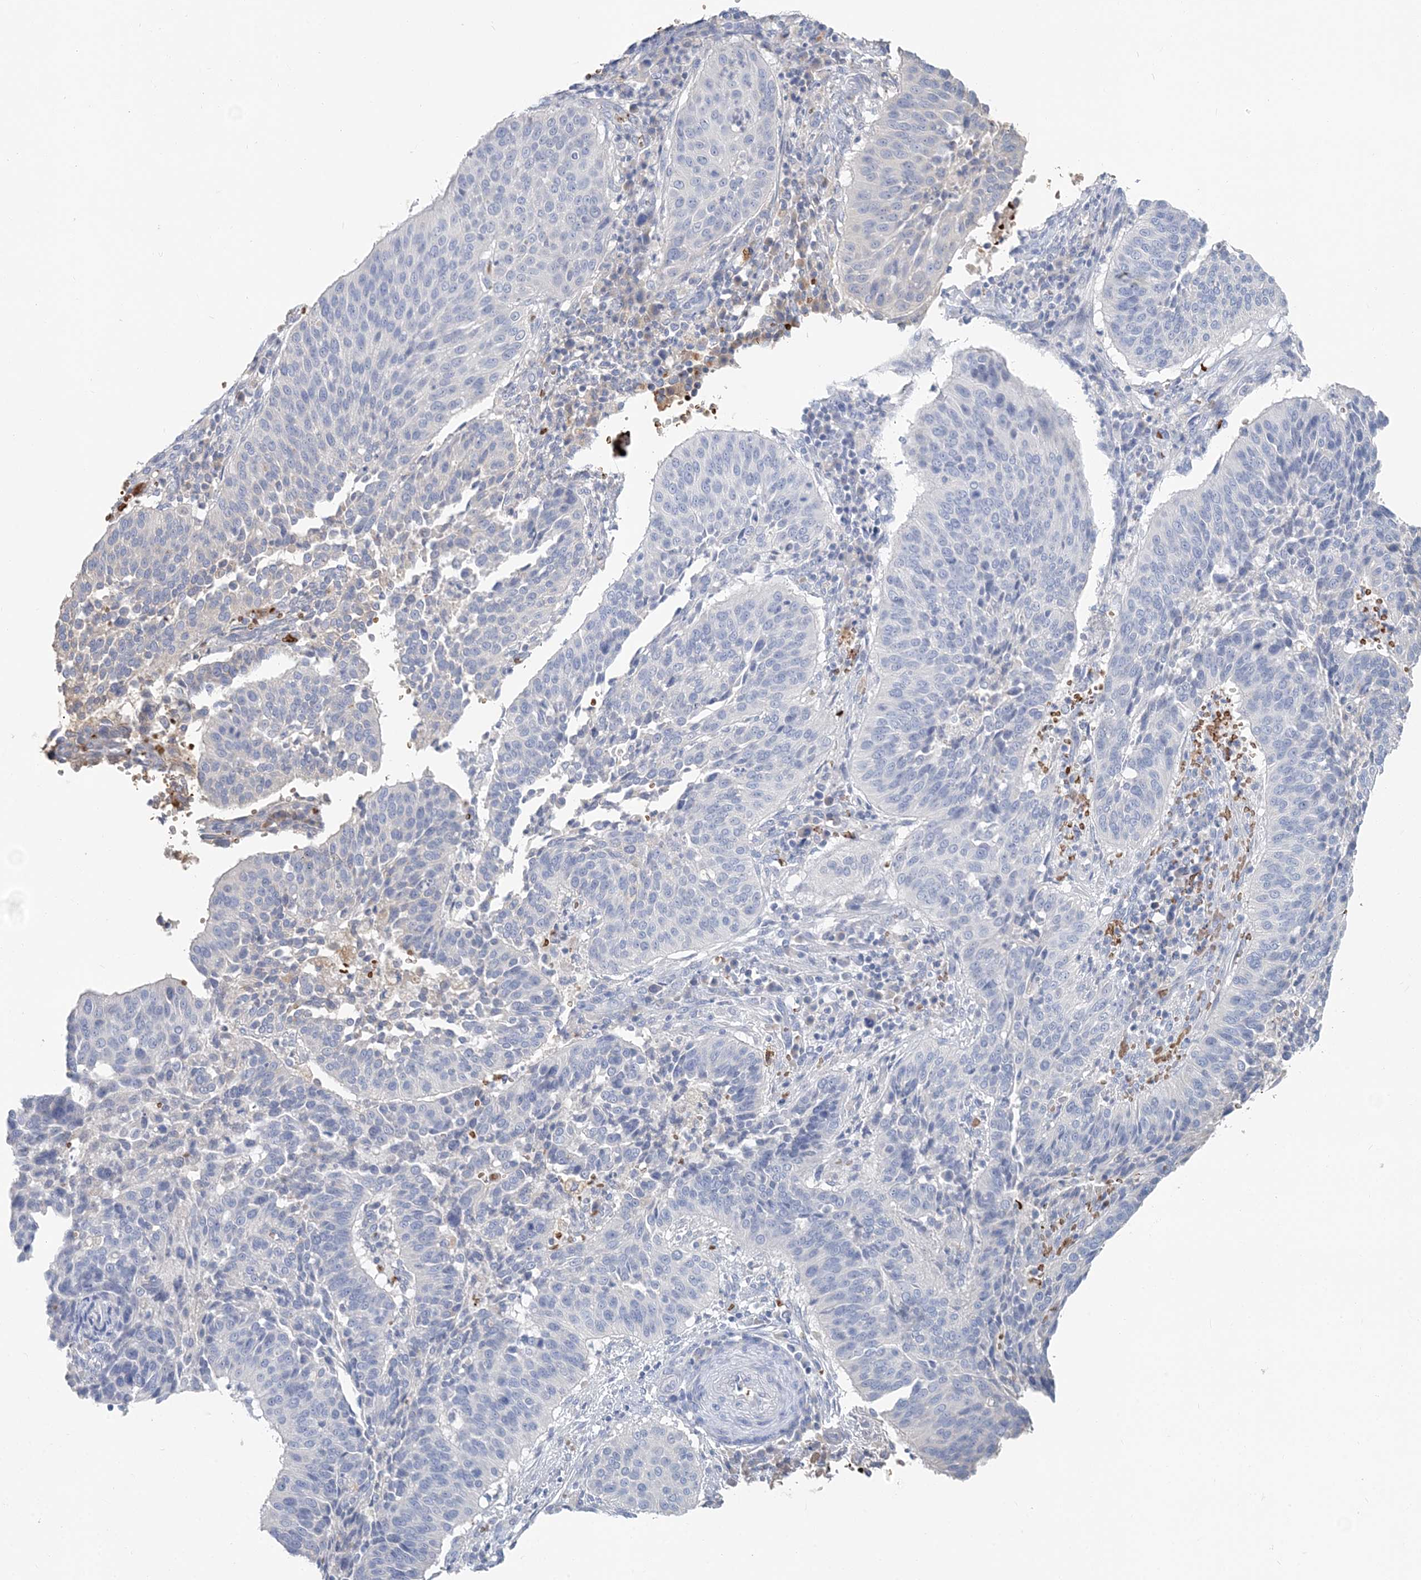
{"staining": {"intensity": "negative", "quantity": "none", "location": "none"}, "tissue": "cervical cancer", "cell_type": "Tumor cells", "image_type": "cancer", "snomed": [{"axis": "morphology", "description": "Normal tissue, NOS"}, {"axis": "morphology", "description": "Squamous cell carcinoma, NOS"}, {"axis": "topography", "description": "Cervix"}], "caption": "DAB (3,3'-diaminobenzidine) immunohistochemical staining of human squamous cell carcinoma (cervical) displays no significant expression in tumor cells.", "gene": "HBA2", "patient": {"sex": "female", "age": 39}}